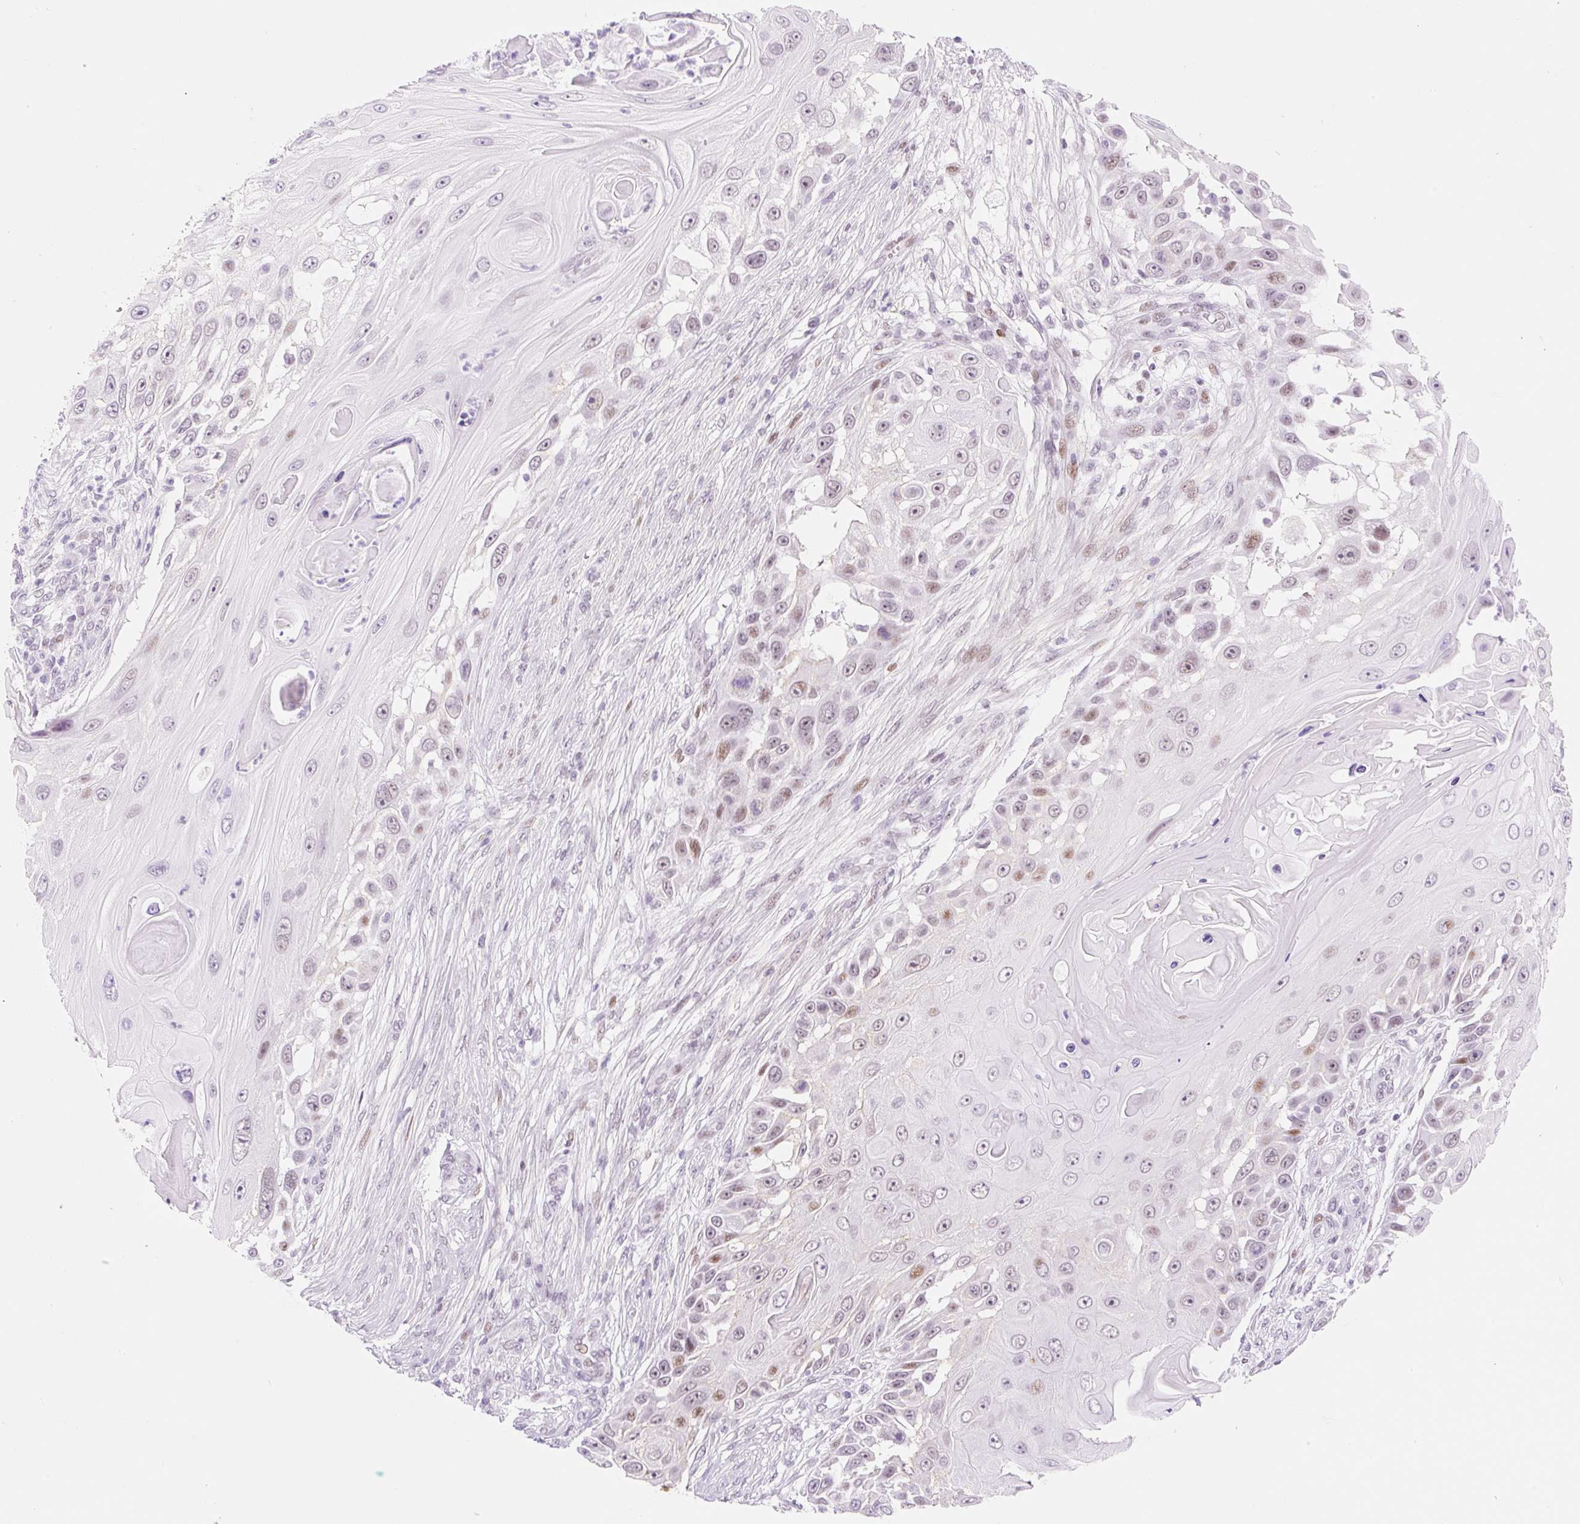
{"staining": {"intensity": "weak", "quantity": "25%-75%", "location": "nuclear"}, "tissue": "skin cancer", "cell_type": "Tumor cells", "image_type": "cancer", "snomed": [{"axis": "morphology", "description": "Squamous cell carcinoma, NOS"}, {"axis": "topography", "description": "Skin"}], "caption": "Immunohistochemical staining of human squamous cell carcinoma (skin) demonstrates weak nuclear protein expression in approximately 25%-75% of tumor cells.", "gene": "H2BW1", "patient": {"sex": "female", "age": 44}}